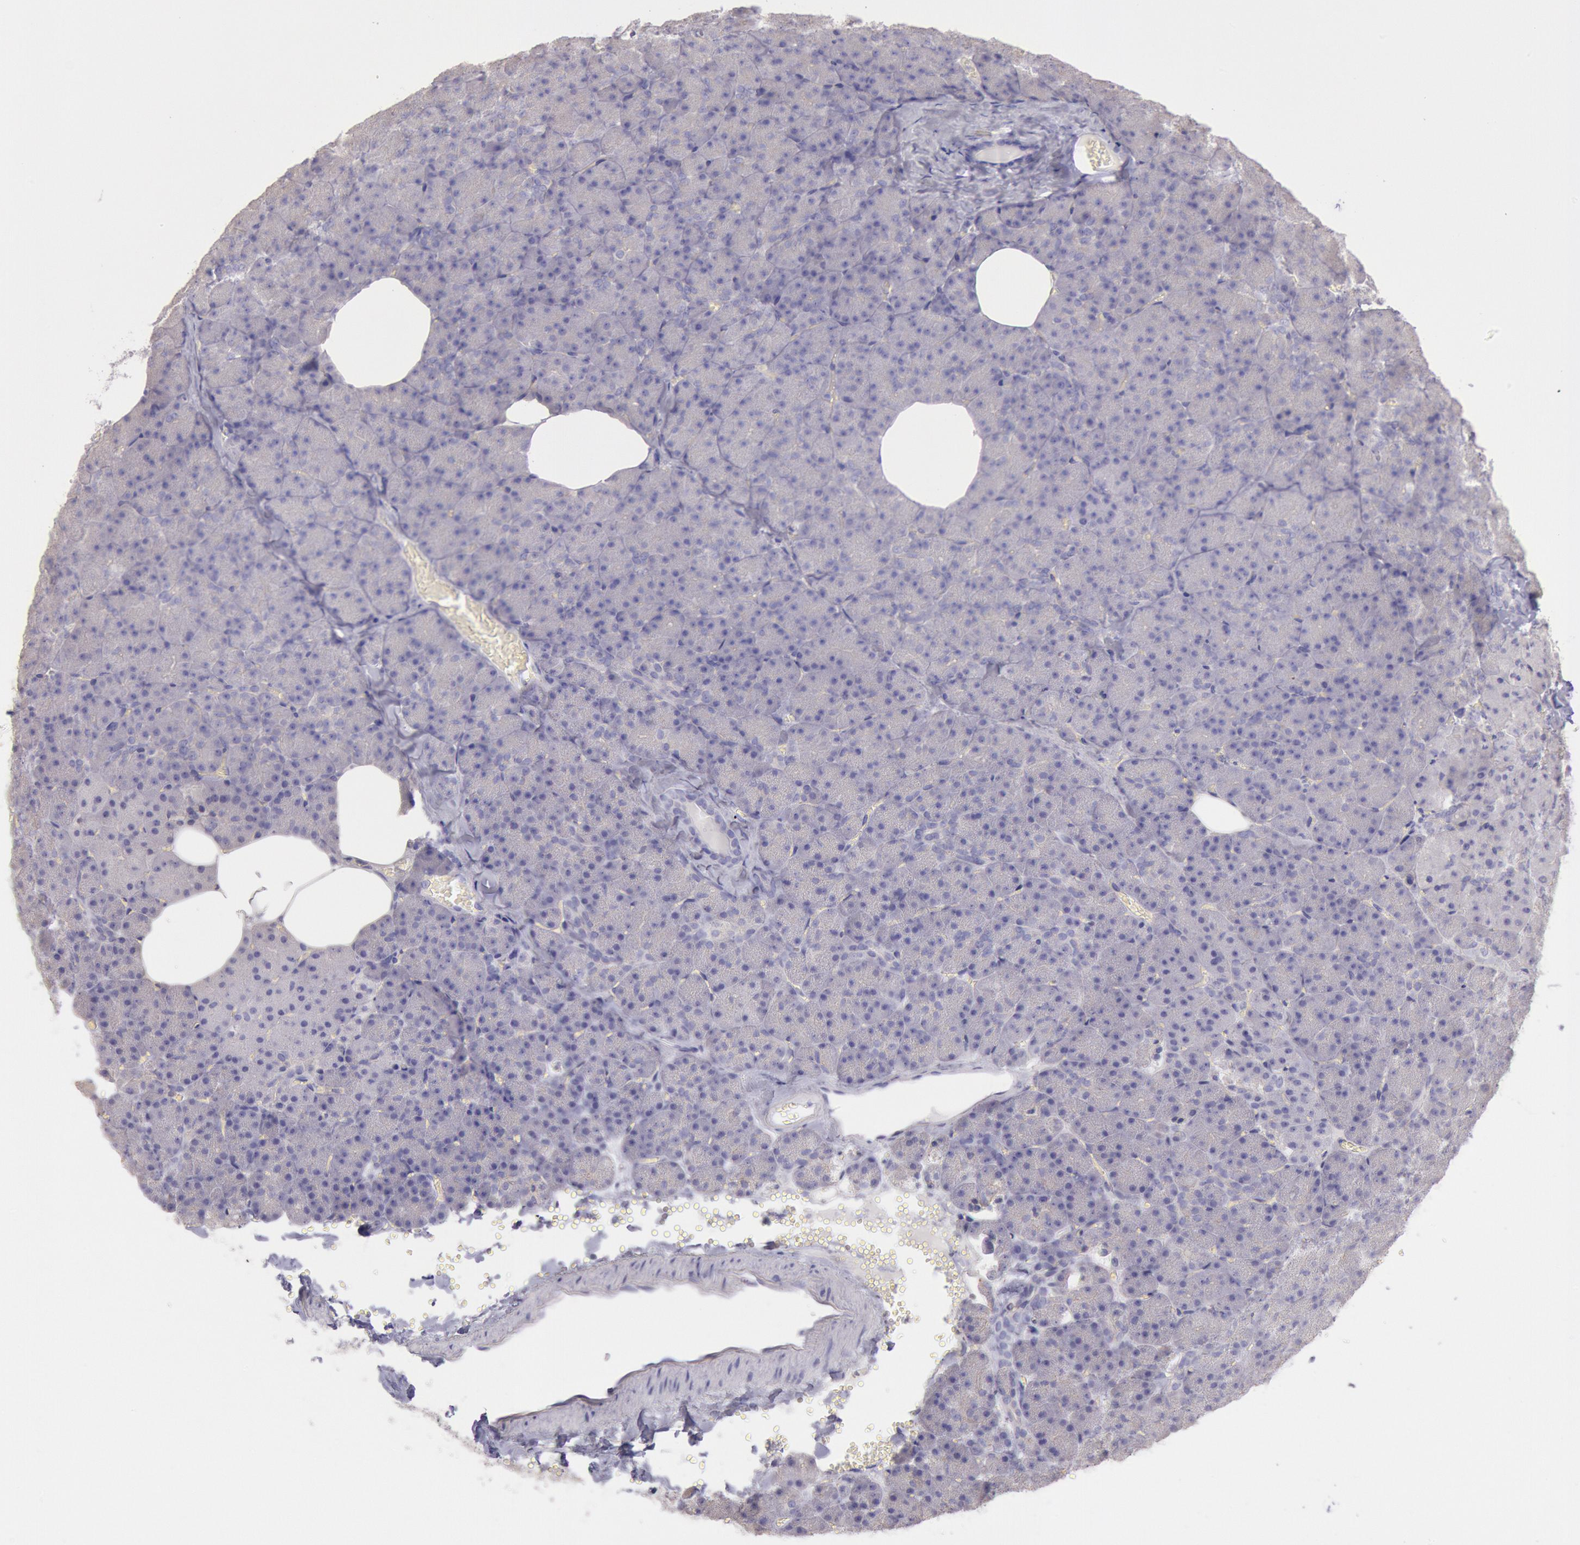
{"staining": {"intensity": "negative", "quantity": "none", "location": "none"}, "tissue": "pancreas", "cell_type": "Exocrine glandular cells", "image_type": "normal", "snomed": [{"axis": "morphology", "description": "Normal tissue, NOS"}, {"axis": "topography", "description": "Pancreas"}], "caption": "The IHC histopathology image has no significant positivity in exocrine glandular cells of pancreas.", "gene": "MYH1", "patient": {"sex": "female", "age": 35}}